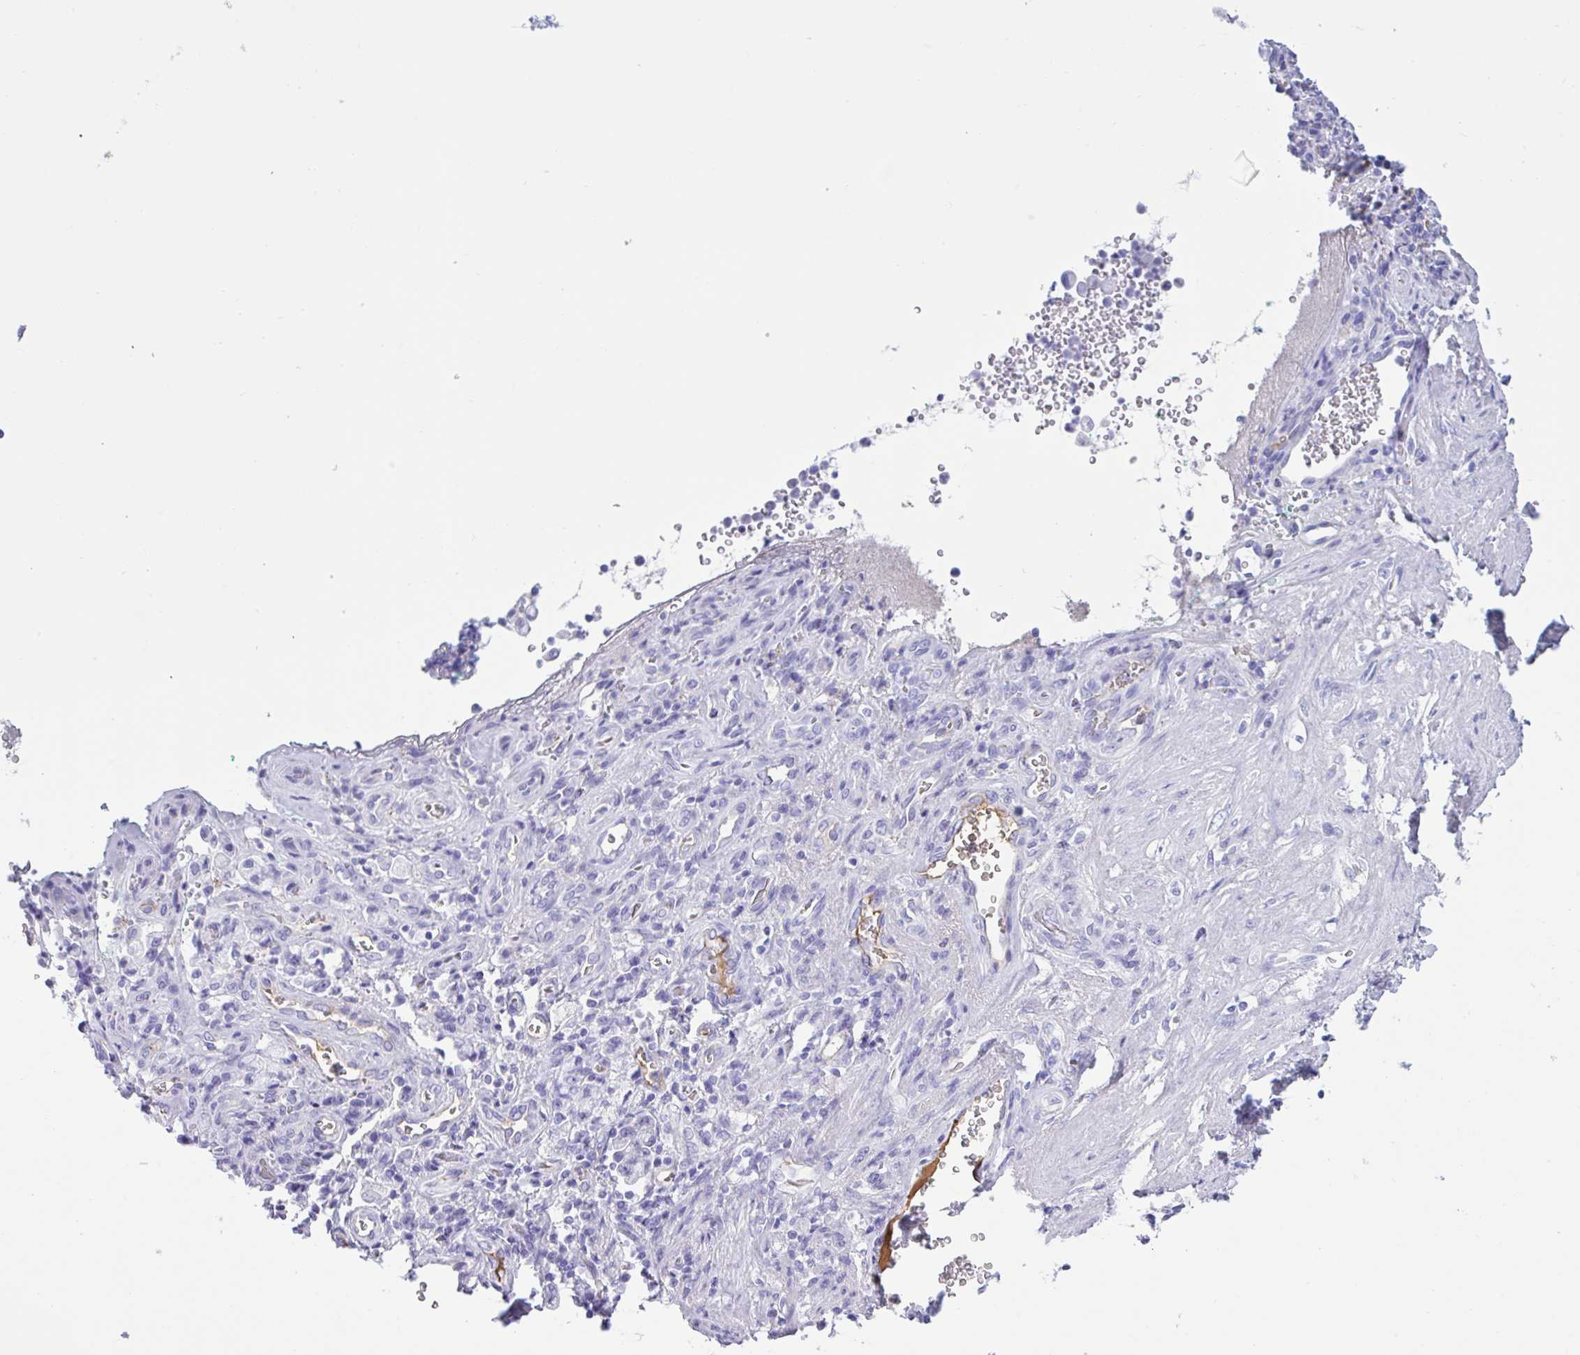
{"staining": {"intensity": "negative", "quantity": "none", "location": "none"}, "tissue": "stomach cancer", "cell_type": "Tumor cells", "image_type": "cancer", "snomed": [{"axis": "morphology", "description": "Adenocarcinoma, NOS"}, {"axis": "topography", "description": "Stomach"}], "caption": "An image of stomach cancer (adenocarcinoma) stained for a protein shows no brown staining in tumor cells.", "gene": "LARGE2", "patient": {"sex": "male", "age": 77}}